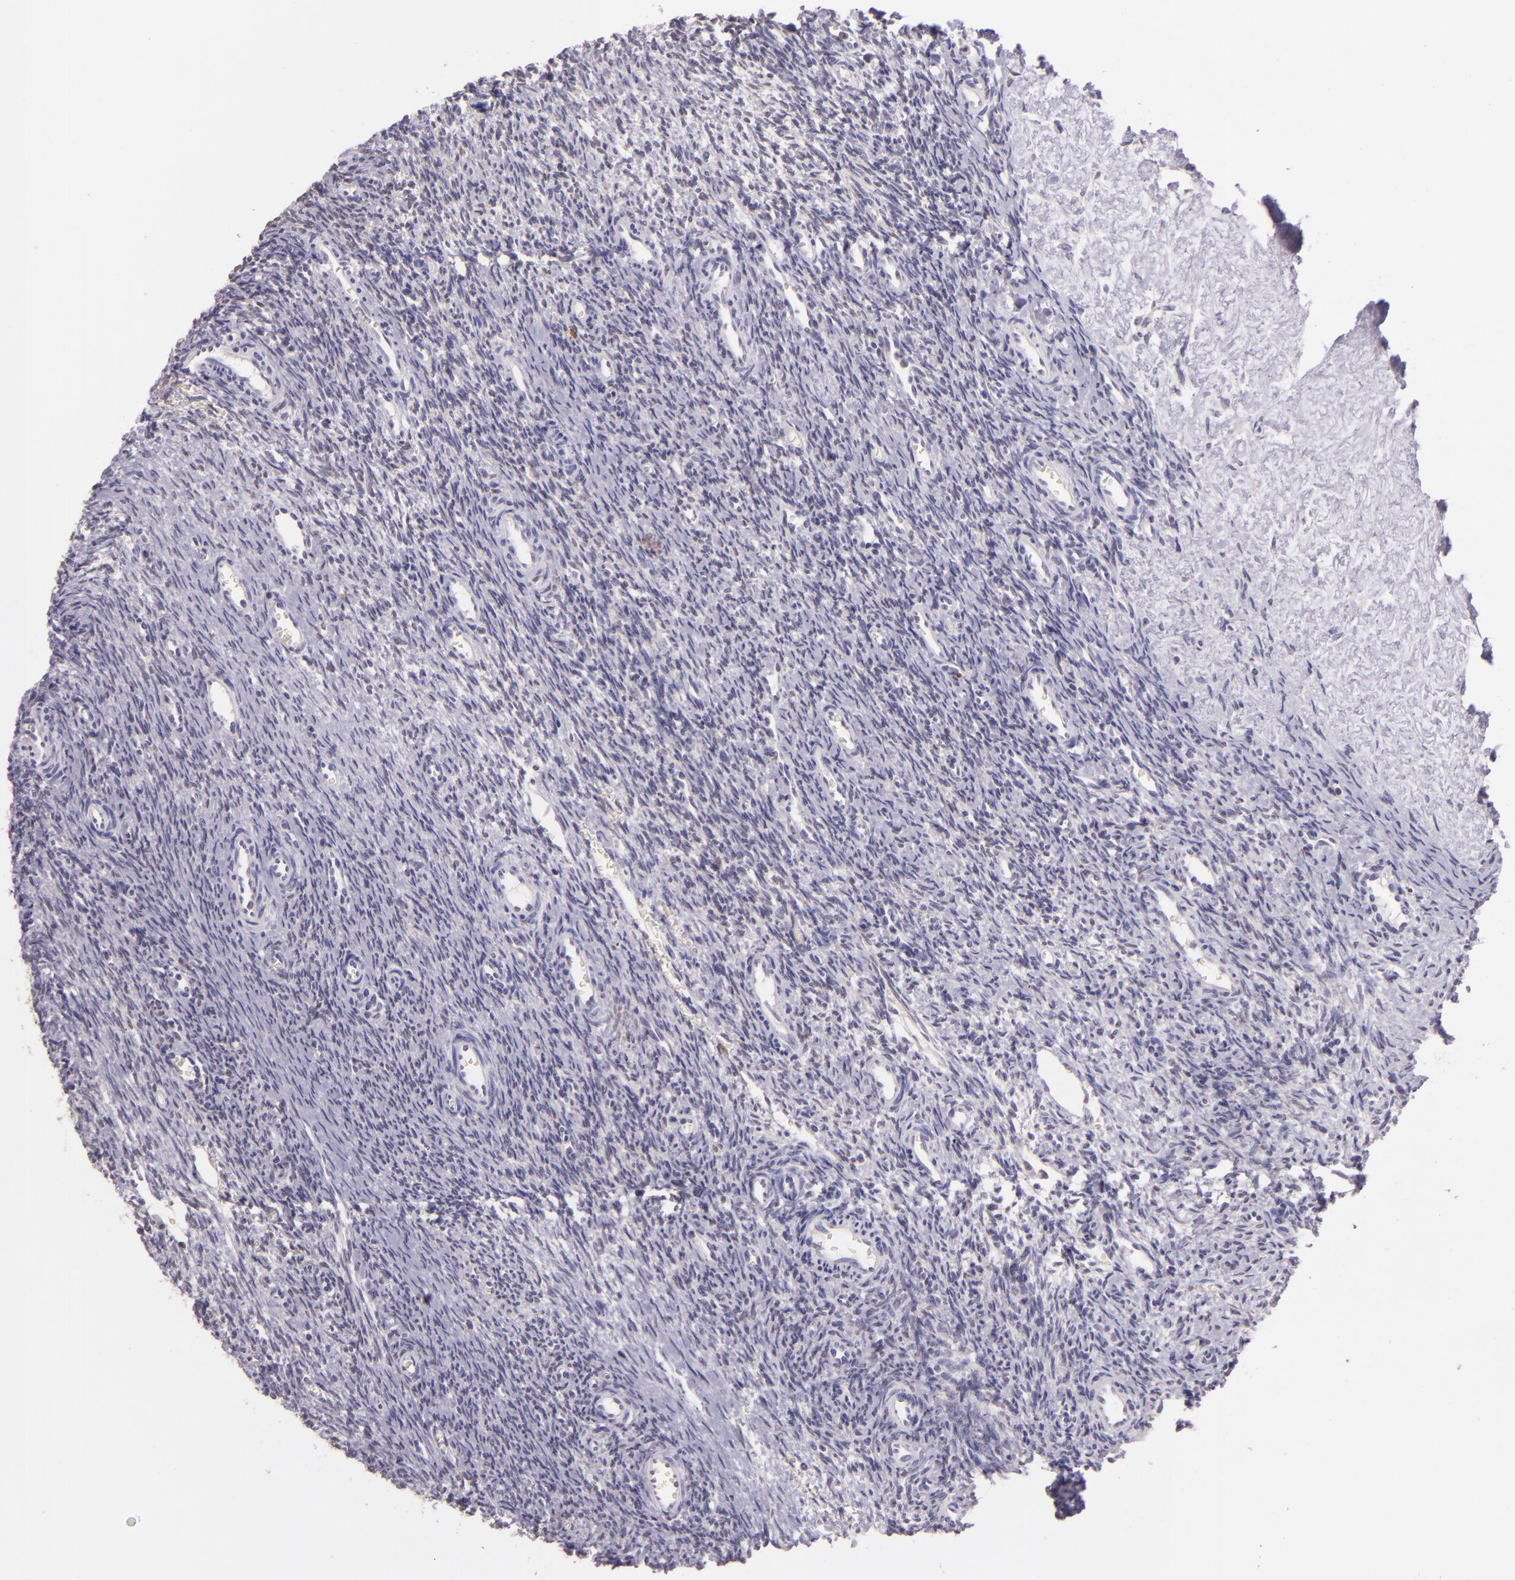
{"staining": {"intensity": "negative", "quantity": "none", "location": "none"}, "tissue": "ovary", "cell_type": "Ovarian stroma cells", "image_type": "normal", "snomed": [{"axis": "morphology", "description": "Normal tissue, NOS"}, {"axis": "topography", "description": "Ovary"}], "caption": "Ovarian stroma cells show no significant positivity in unremarkable ovary. (DAB immunohistochemistry (IHC), high magnification).", "gene": "HSPA8", "patient": {"sex": "female", "age": 39}}